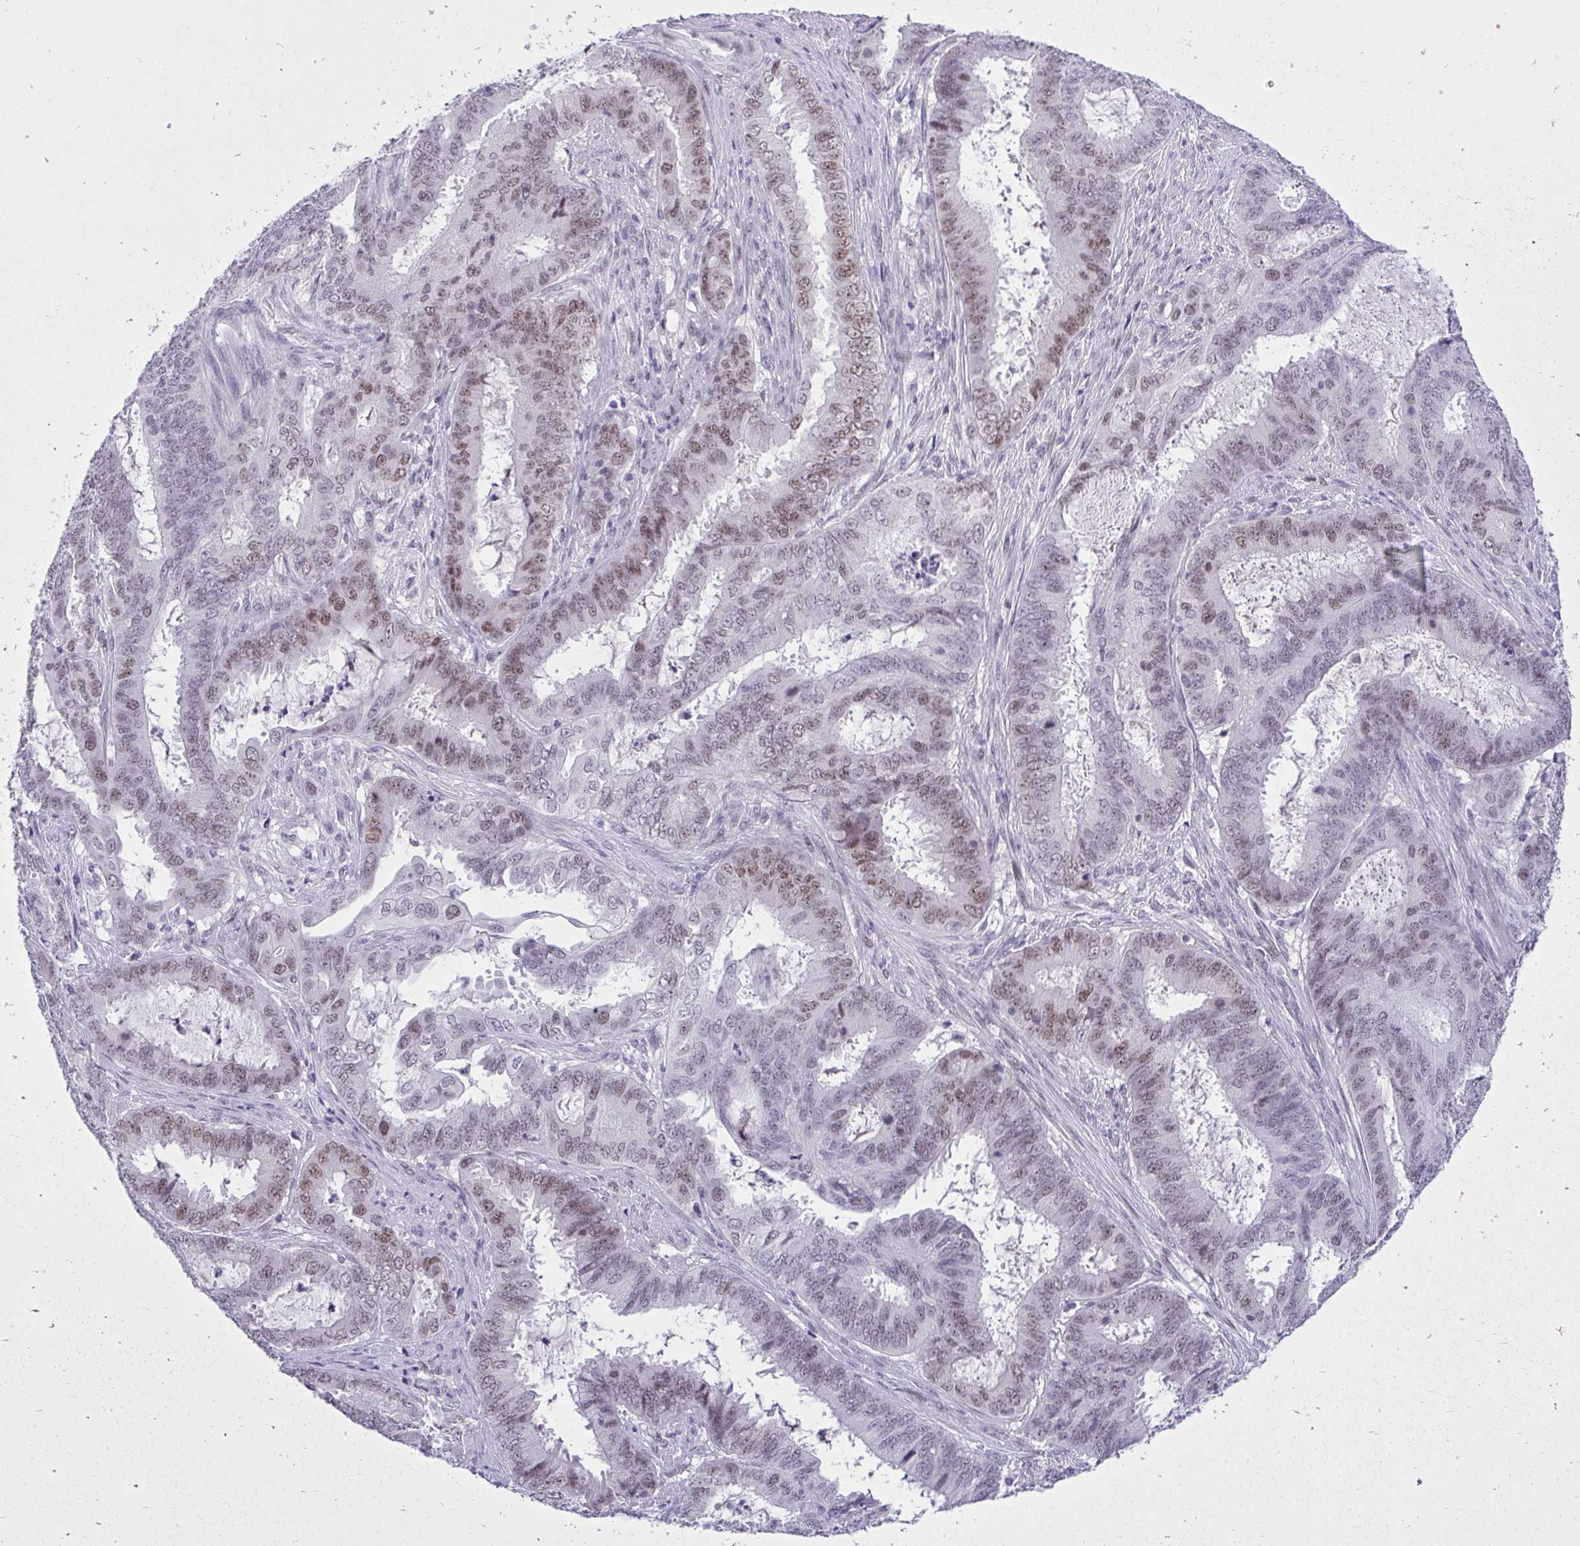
{"staining": {"intensity": "moderate", "quantity": "25%-75%", "location": "nuclear"}, "tissue": "endometrial cancer", "cell_type": "Tumor cells", "image_type": "cancer", "snomed": [{"axis": "morphology", "description": "Adenocarcinoma, NOS"}, {"axis": "topography", "description": "Endometrium"}], "caption": "Moderate nuclear protein positivity is identified in about 25%-75% of tumor cells in endometrial cancer.", "gene": "TEAD4", "patient": {"sex": "female", "age": 51}}